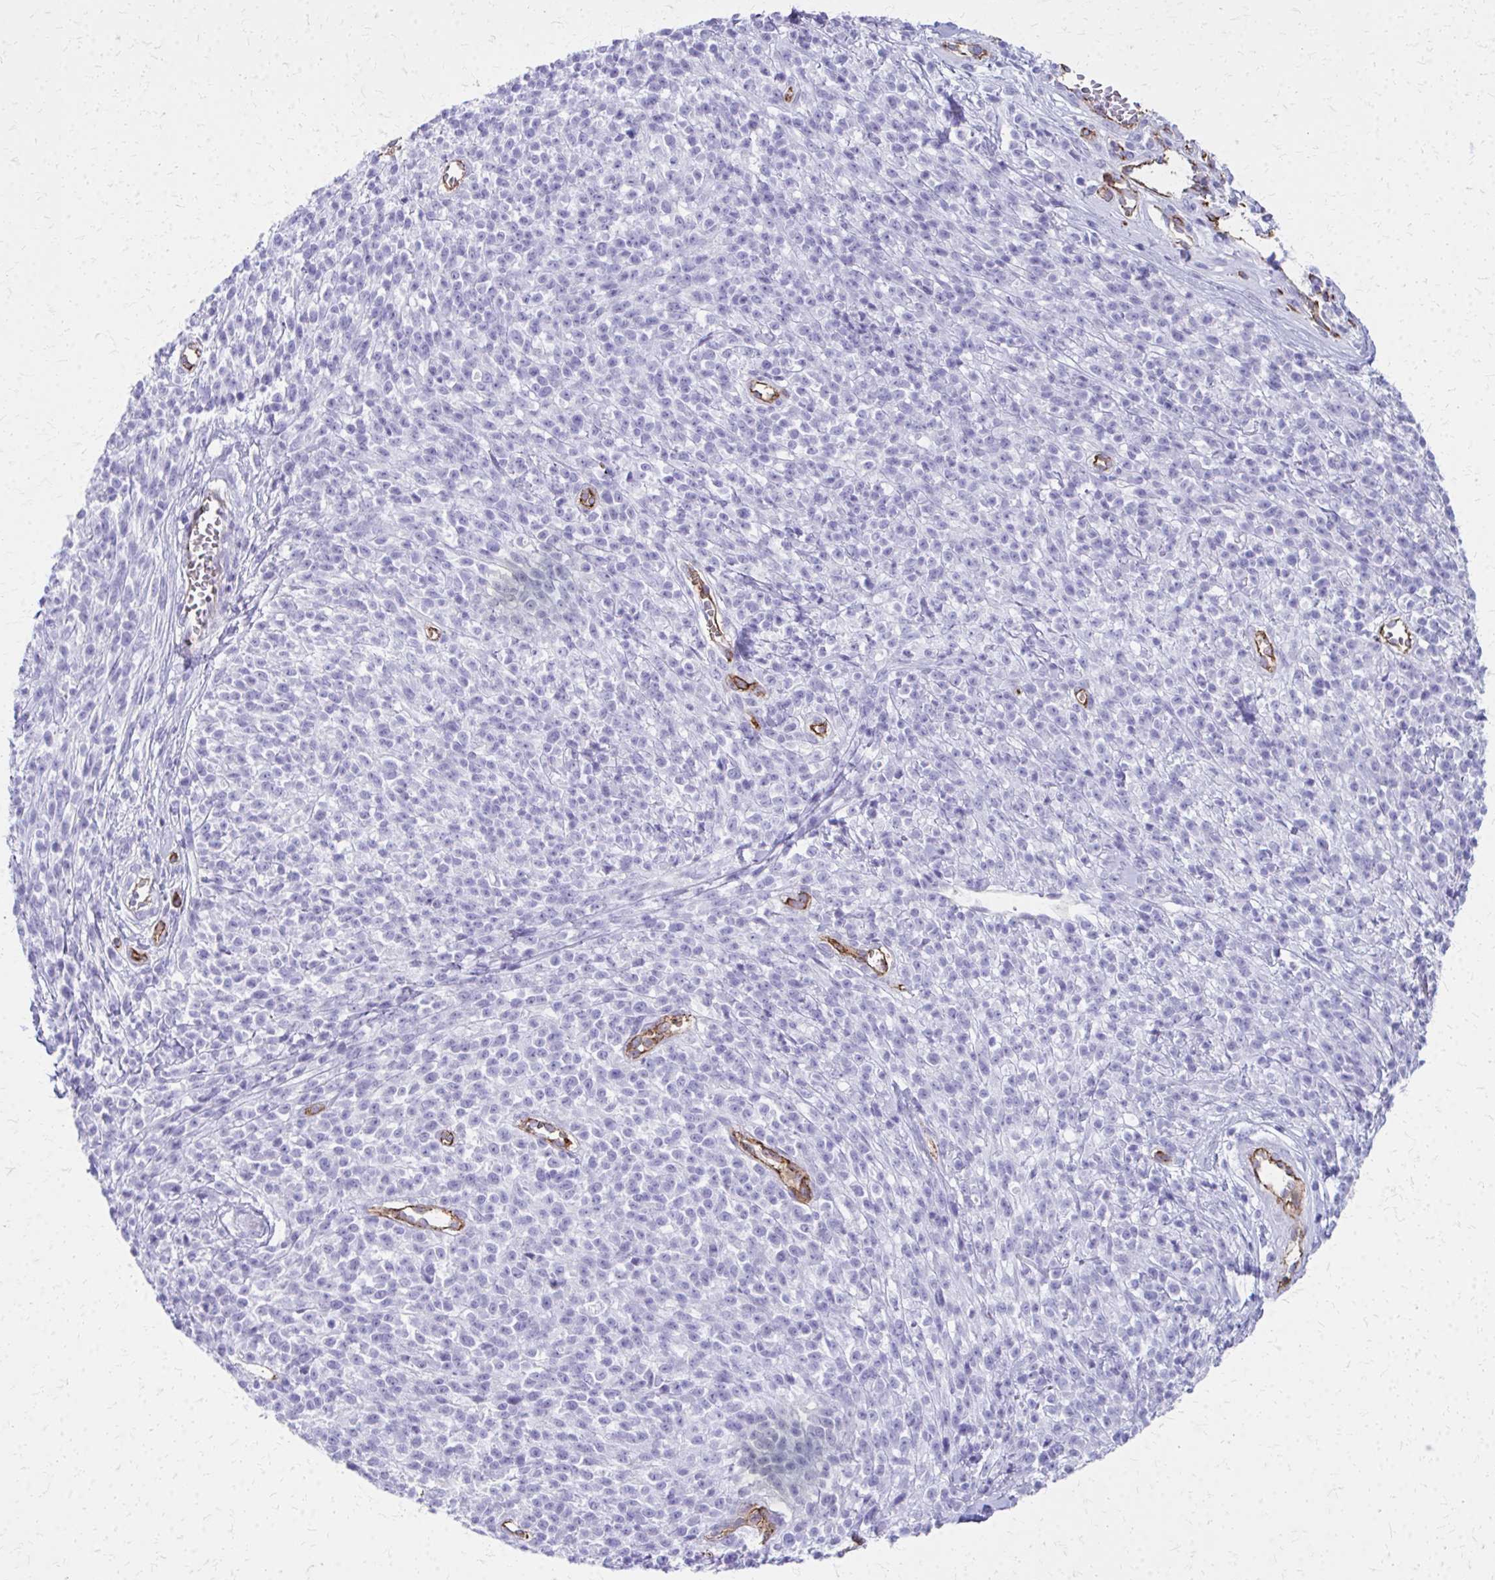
{"staining": {"intensity": "negative", "quantity": "none", "location": "none"}, "tissue": "melanoma", "cell_type": "Tumor cells", "image_type": "cancer", "snomed": [{"axis": "morphology", "description": "Malignant melanoma, NOS"}, {"axis": "topography", "description": "Skin"}, {"axis": "topography", "description": "Skin of trunk"}], "caption": "High power microscopy histopathology image of an immunohistochemistry photomicrograph of melanoma, revealing no significant expression in tumor cells.", "gene": "TPSG1", "patient": {"sex": "male", "age": 74}}